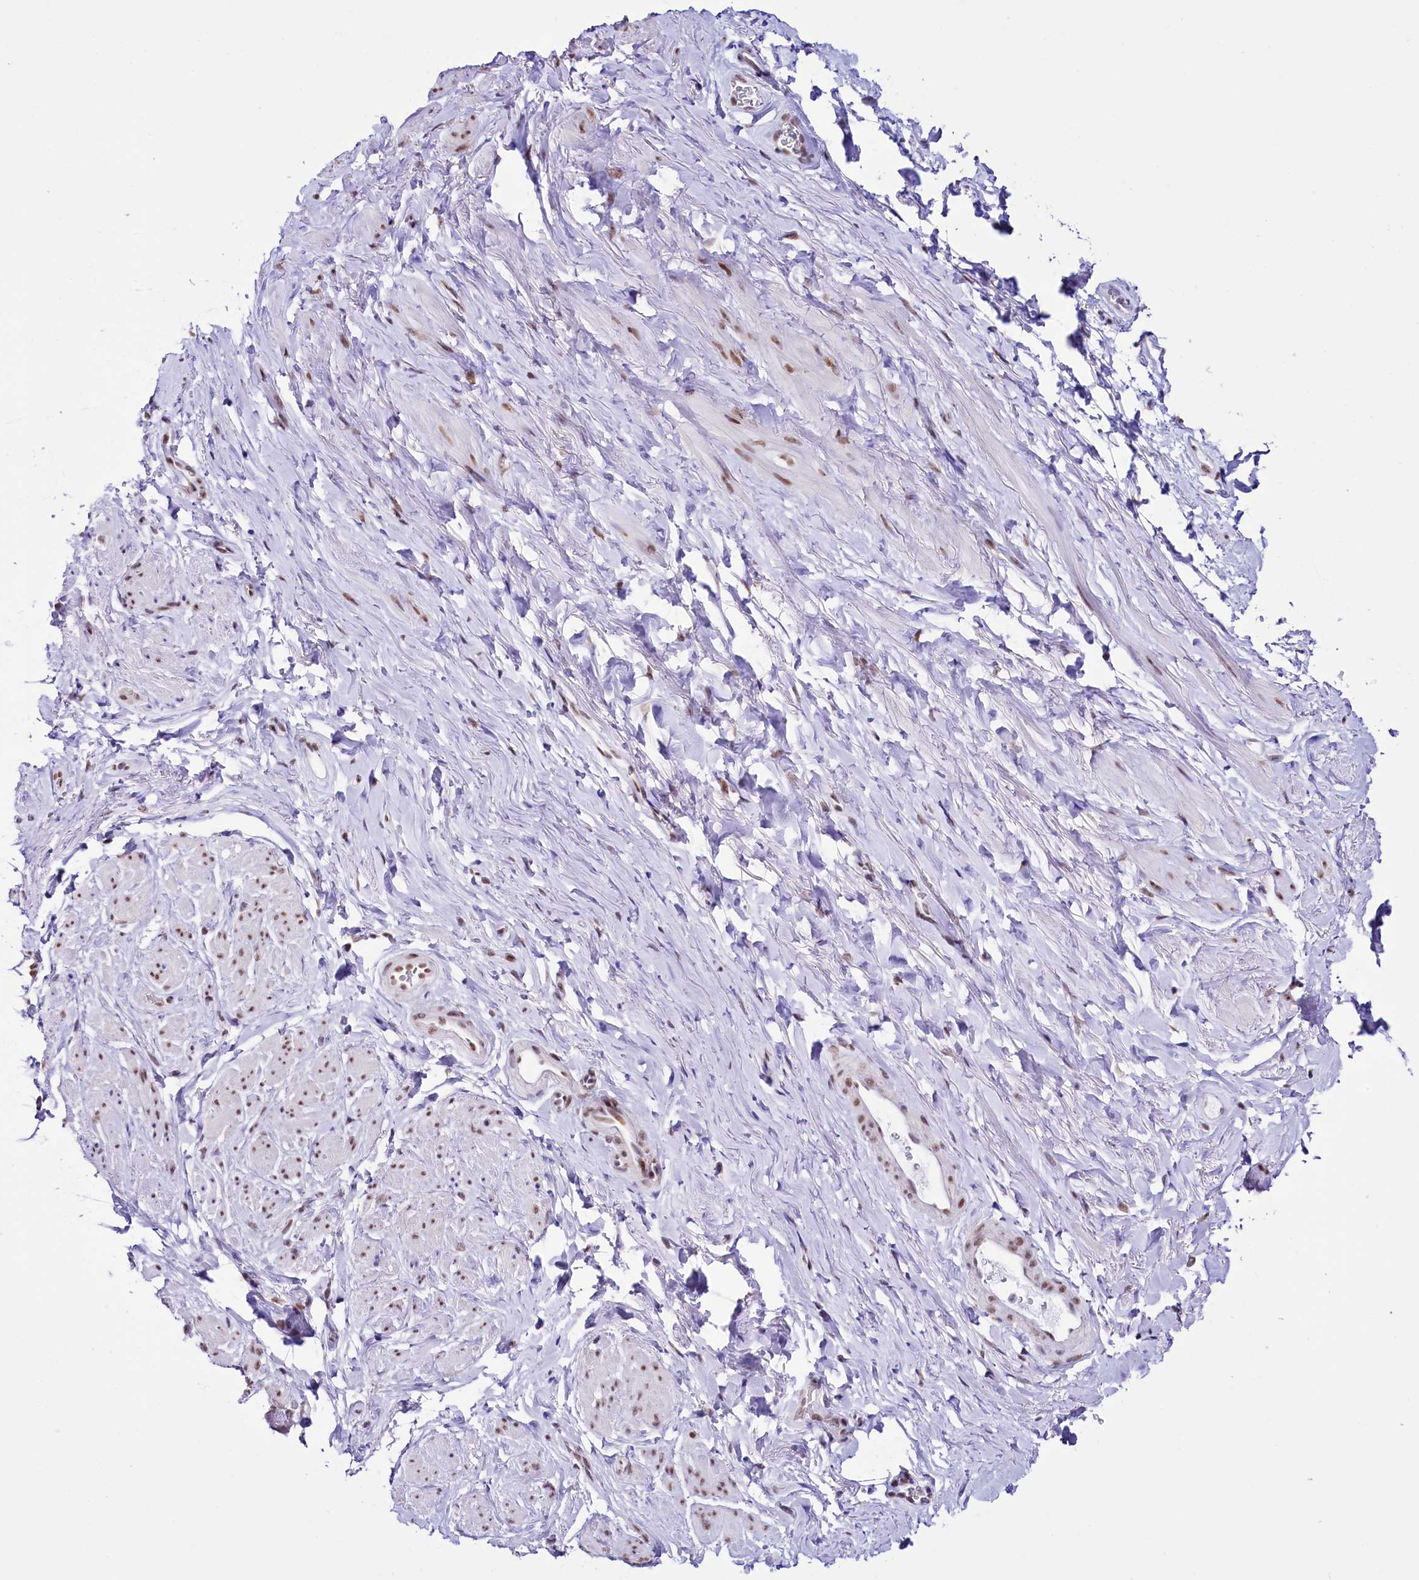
{"staining": {"intensity": "moderate", "quantity": "<25%", "location": "nuclear"}, "tissue": "smooth muscle", "cell_type": "Smooth muscle cells", "image_type": "normal", "snomed": [{"axis": "morphology", "description": "Normal tissue, NOS"}, {"axis": "topography", "description": "Smooth muscle"}, {"axis": "topography", "description": "Peripheral nerve tissue"}], "caption": "Smooth muscle stained with a brown dye displays moderate nuclear positive positivity in about <25% of smooth muscle cells.", "gene": "SPATS2", "patient": {"sex": "male", "age": 69}}